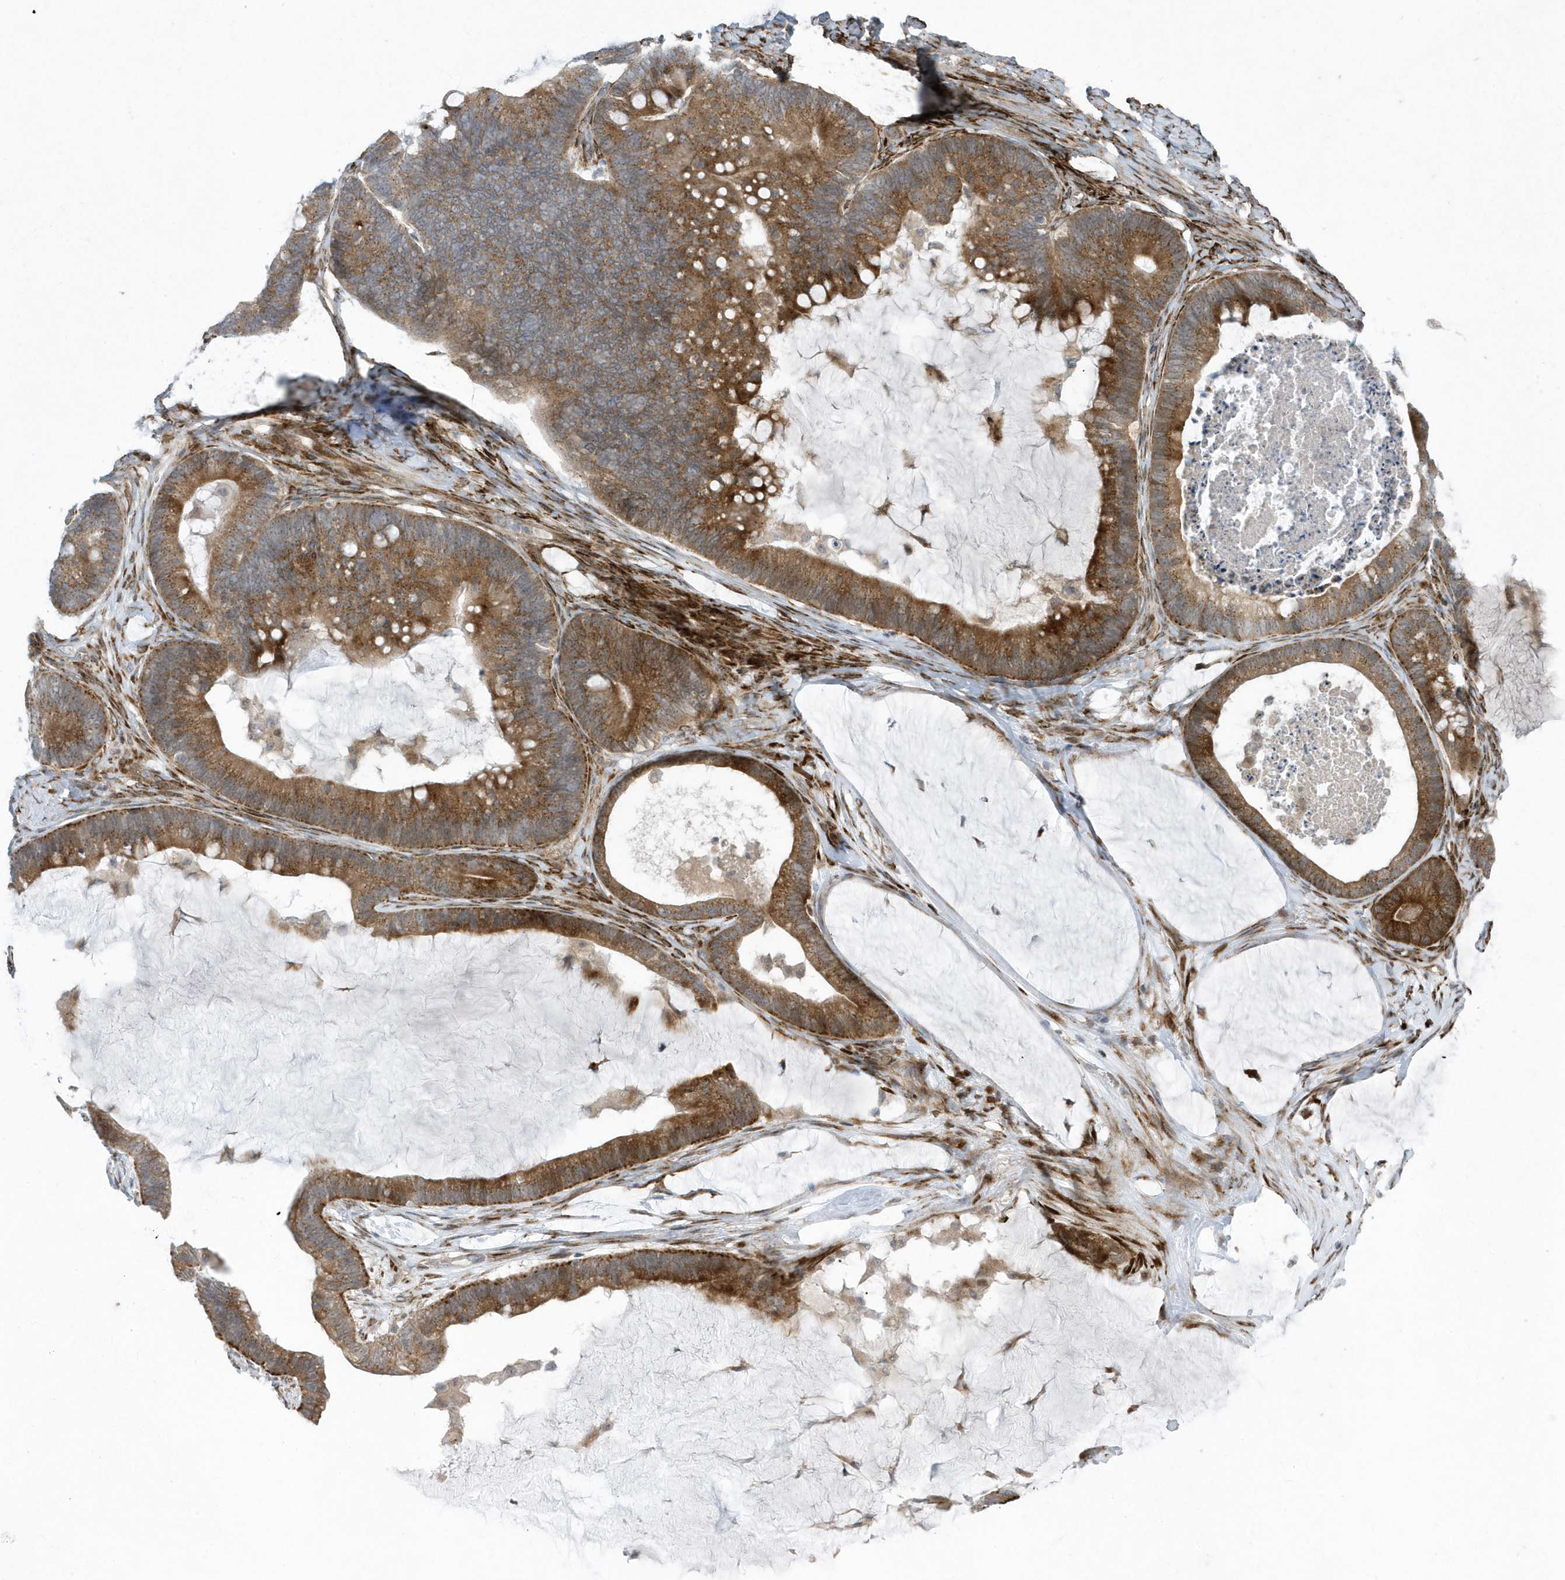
{"staining": {"intensity": "moderate", "quantity": ">75%", "location": "cytoplasmic/membranous"}, "tissue": "ovarian cancer", "cell_type": "Tumor cells", "image_type": "cancer", "snomed": [{"axis": "morphology", "description": "Cystadenocarcinoma, mucinous, NOS"}, {"axis": "topography", "description": "Ovary"}], "caption": "Approximately >75% of tumor cells in ovarian mucinous cystadenocarcinoma reveal moderate cytoplasmic/membranous protein staining as visualized by brown immunohistochemical staining.", "gene": "FAM98A", "patient": {"sex": "female", "age": 61}}